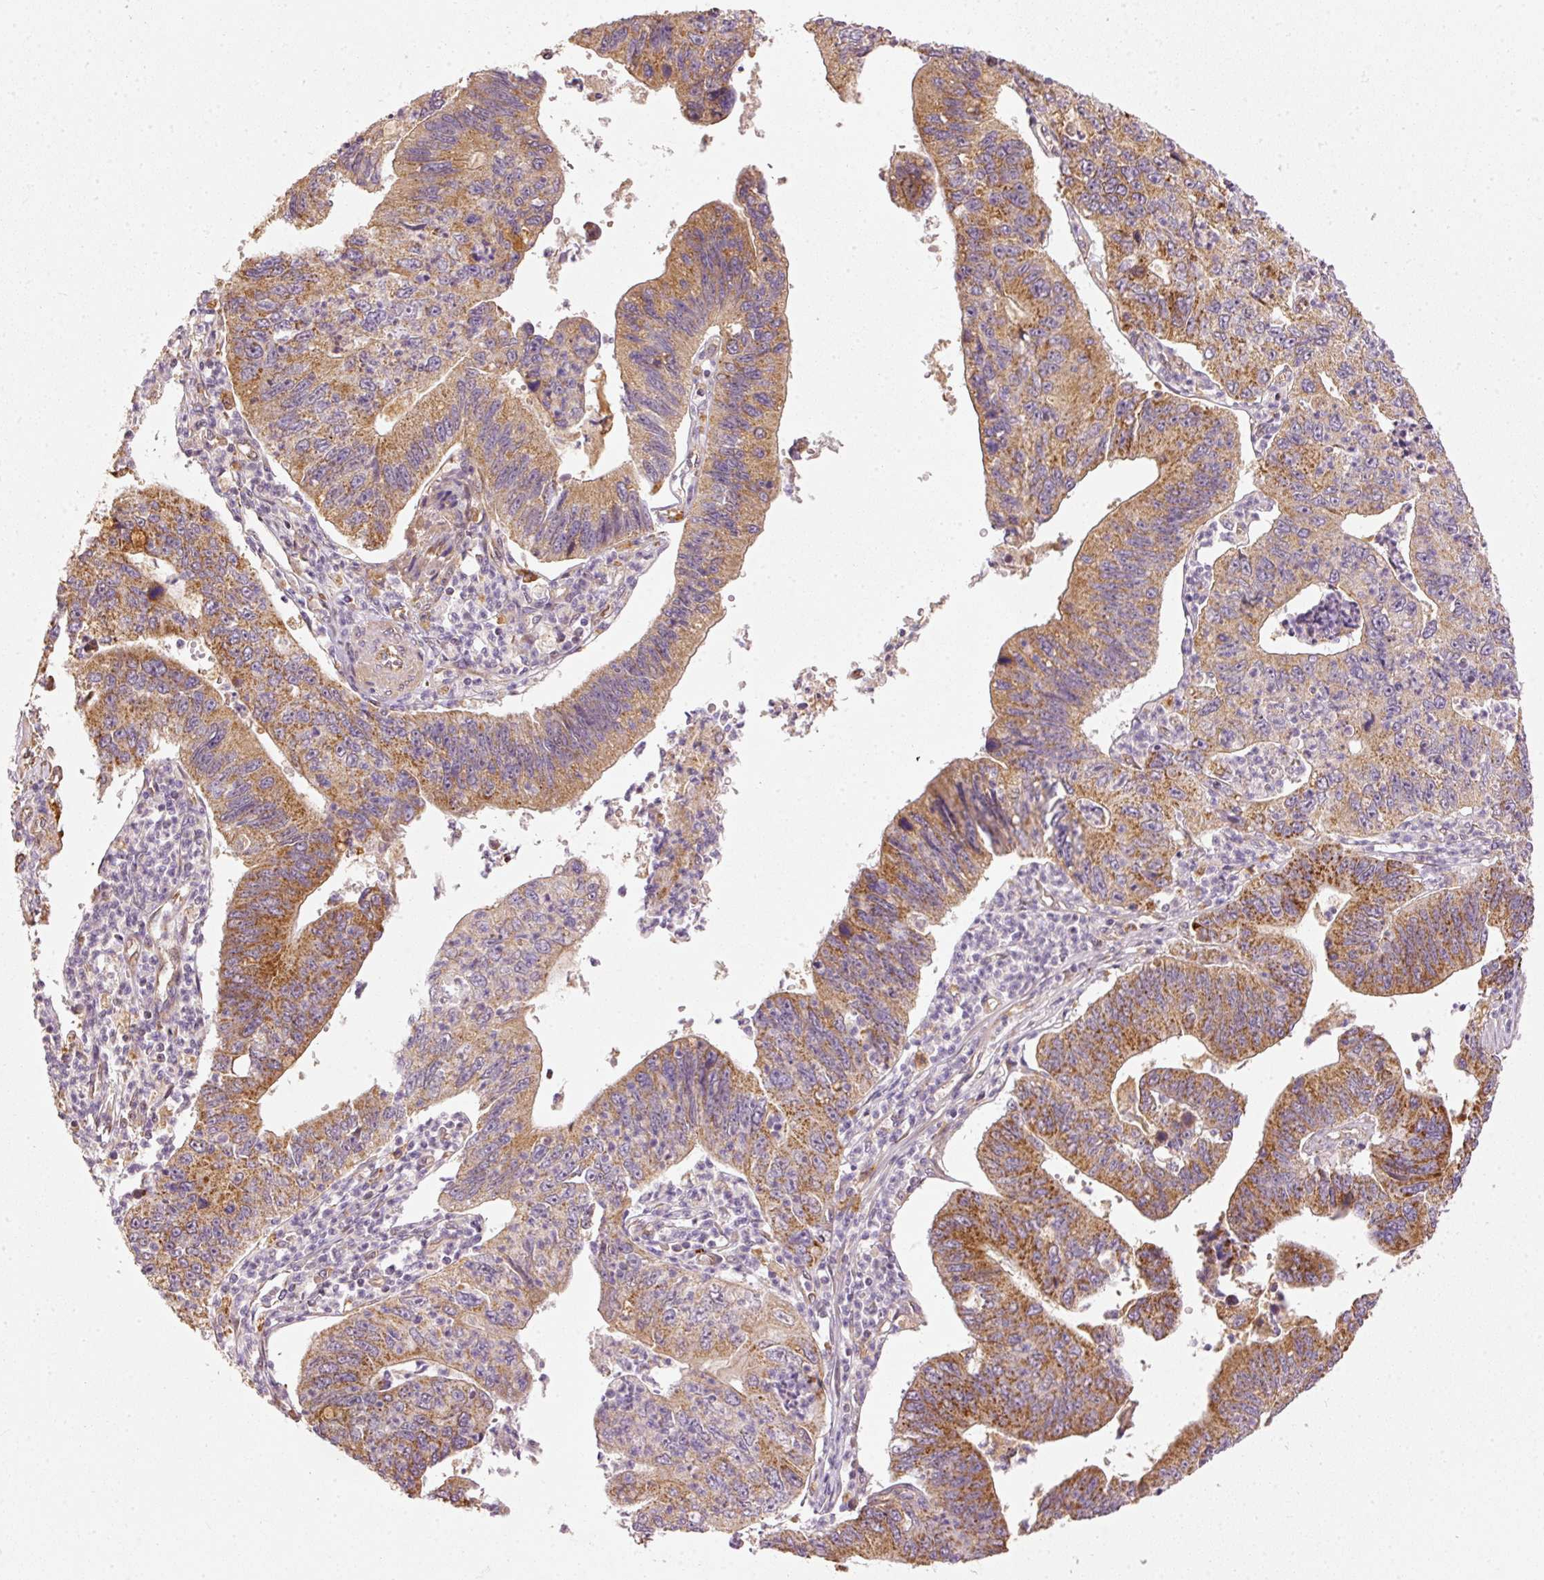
{"staining": {"intensity": "strong", "quantity": ">75%", "location": "cytoplasmic/membranous"}, "tissue": "stomach cancer", "cell_type": "Tumor cells", "image_type": "cancer", "snomed": [{"axis": "morphology", "description": "Adenocarcinoma, NOS"}, {"axis": "topography", "description": "Stomach"}], "caption": "High-power microscopy captured an immunohistochemistry (IHC) photomicrograph of stomach adenocarcinoma, revealing strong cytoplasmic/membranous staining in about >75% of tumor cells.", "gene": "MTHFD1L", "patient": {"sex": "male", "age": 59}}